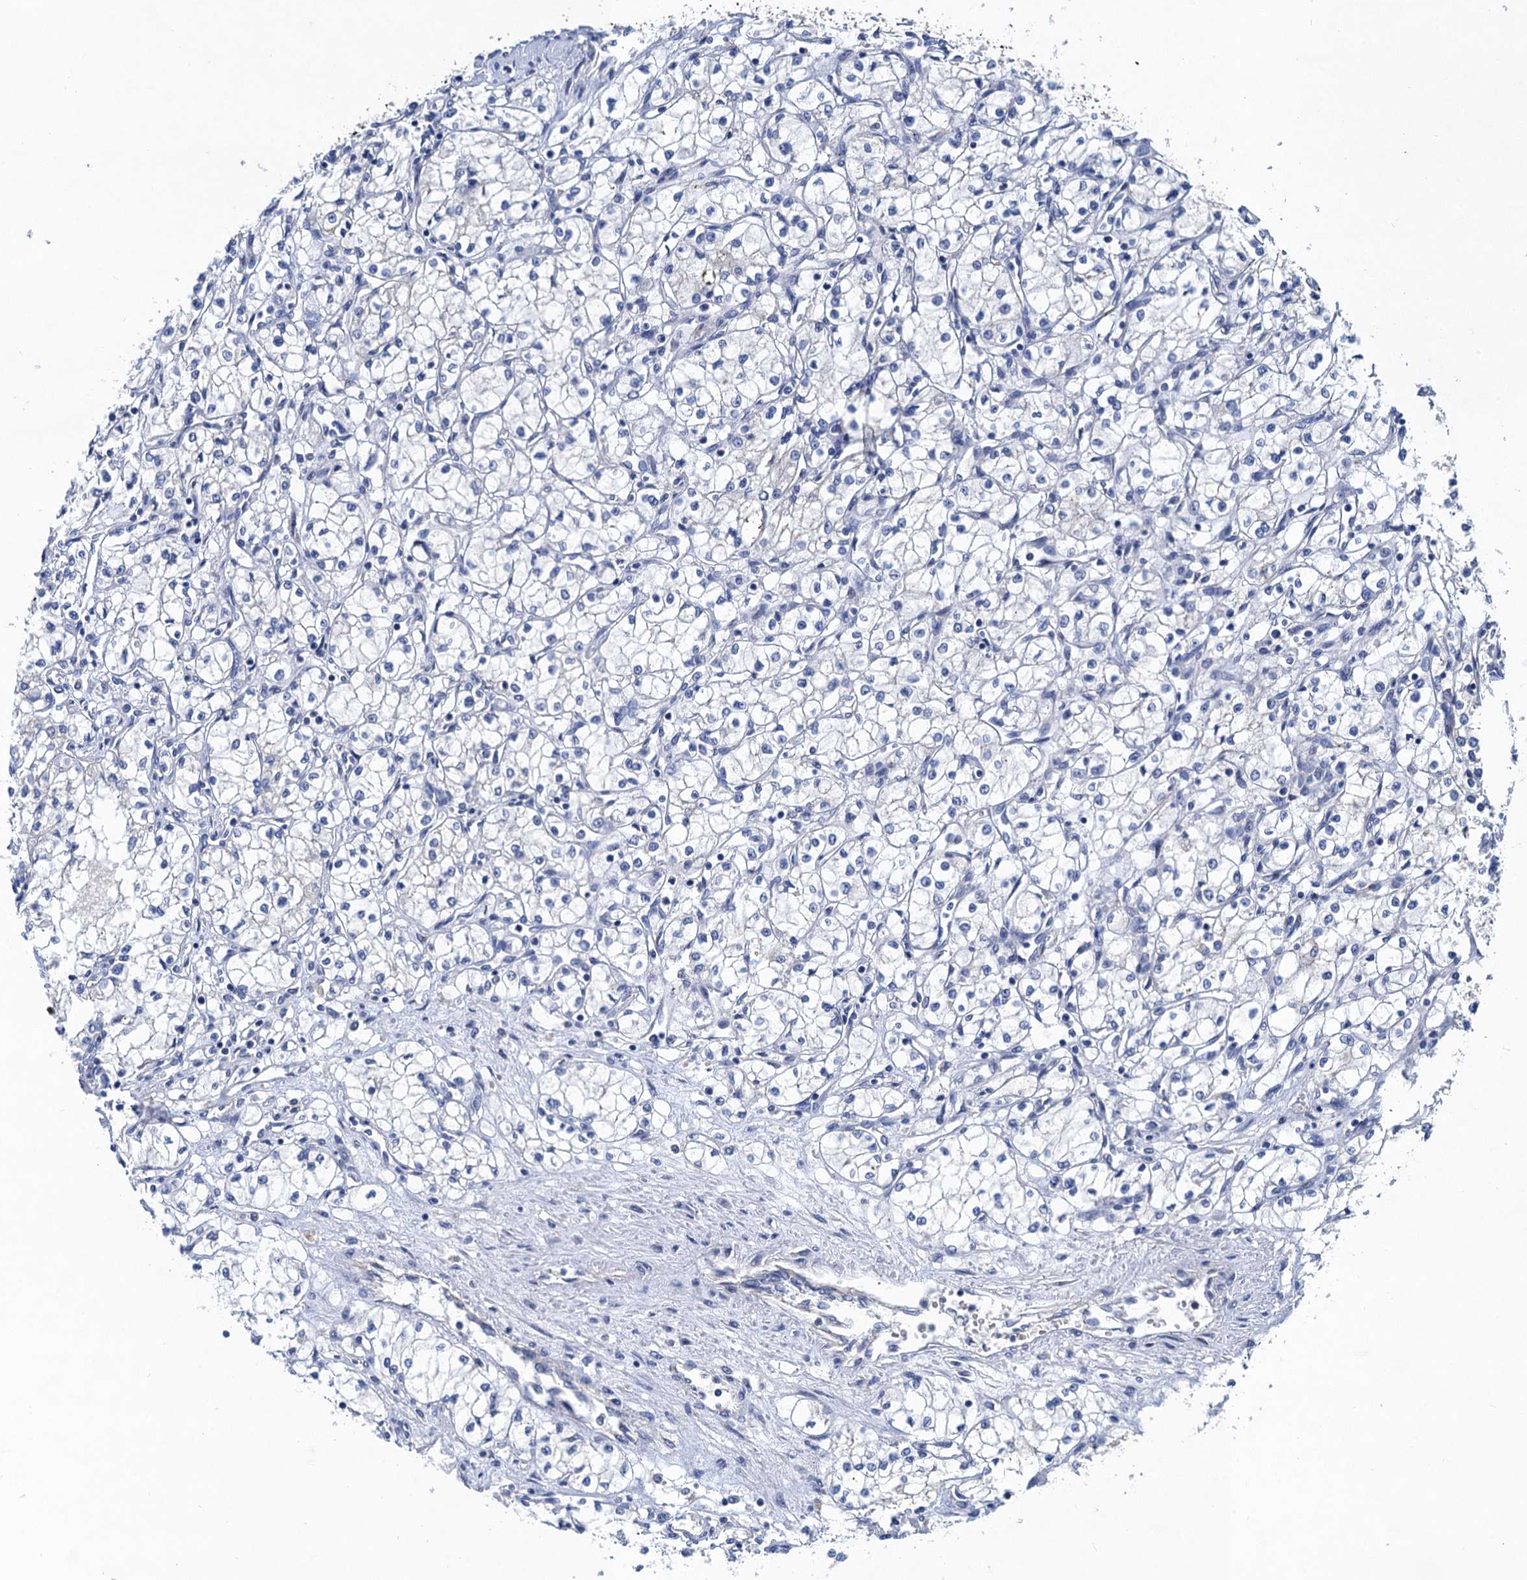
{"staining": {"intensity": "negative", "quantity": "none", "location": "none"}, "tissue": "renal cancer", "cell_type": "Tumor cells", "image_type": "cancer", "snomed": [{"axis": "morphology", "description": "Adenocarcinoma, NOS"}, {"axis": "topography", "description": "Kidney"}], "caption": "The photomicrograph exhibits no significant expression in tumor cells of renal adenocarcinoma.", "gene": "TRAF7", "patient": {"sex": "male", "age": 59}}